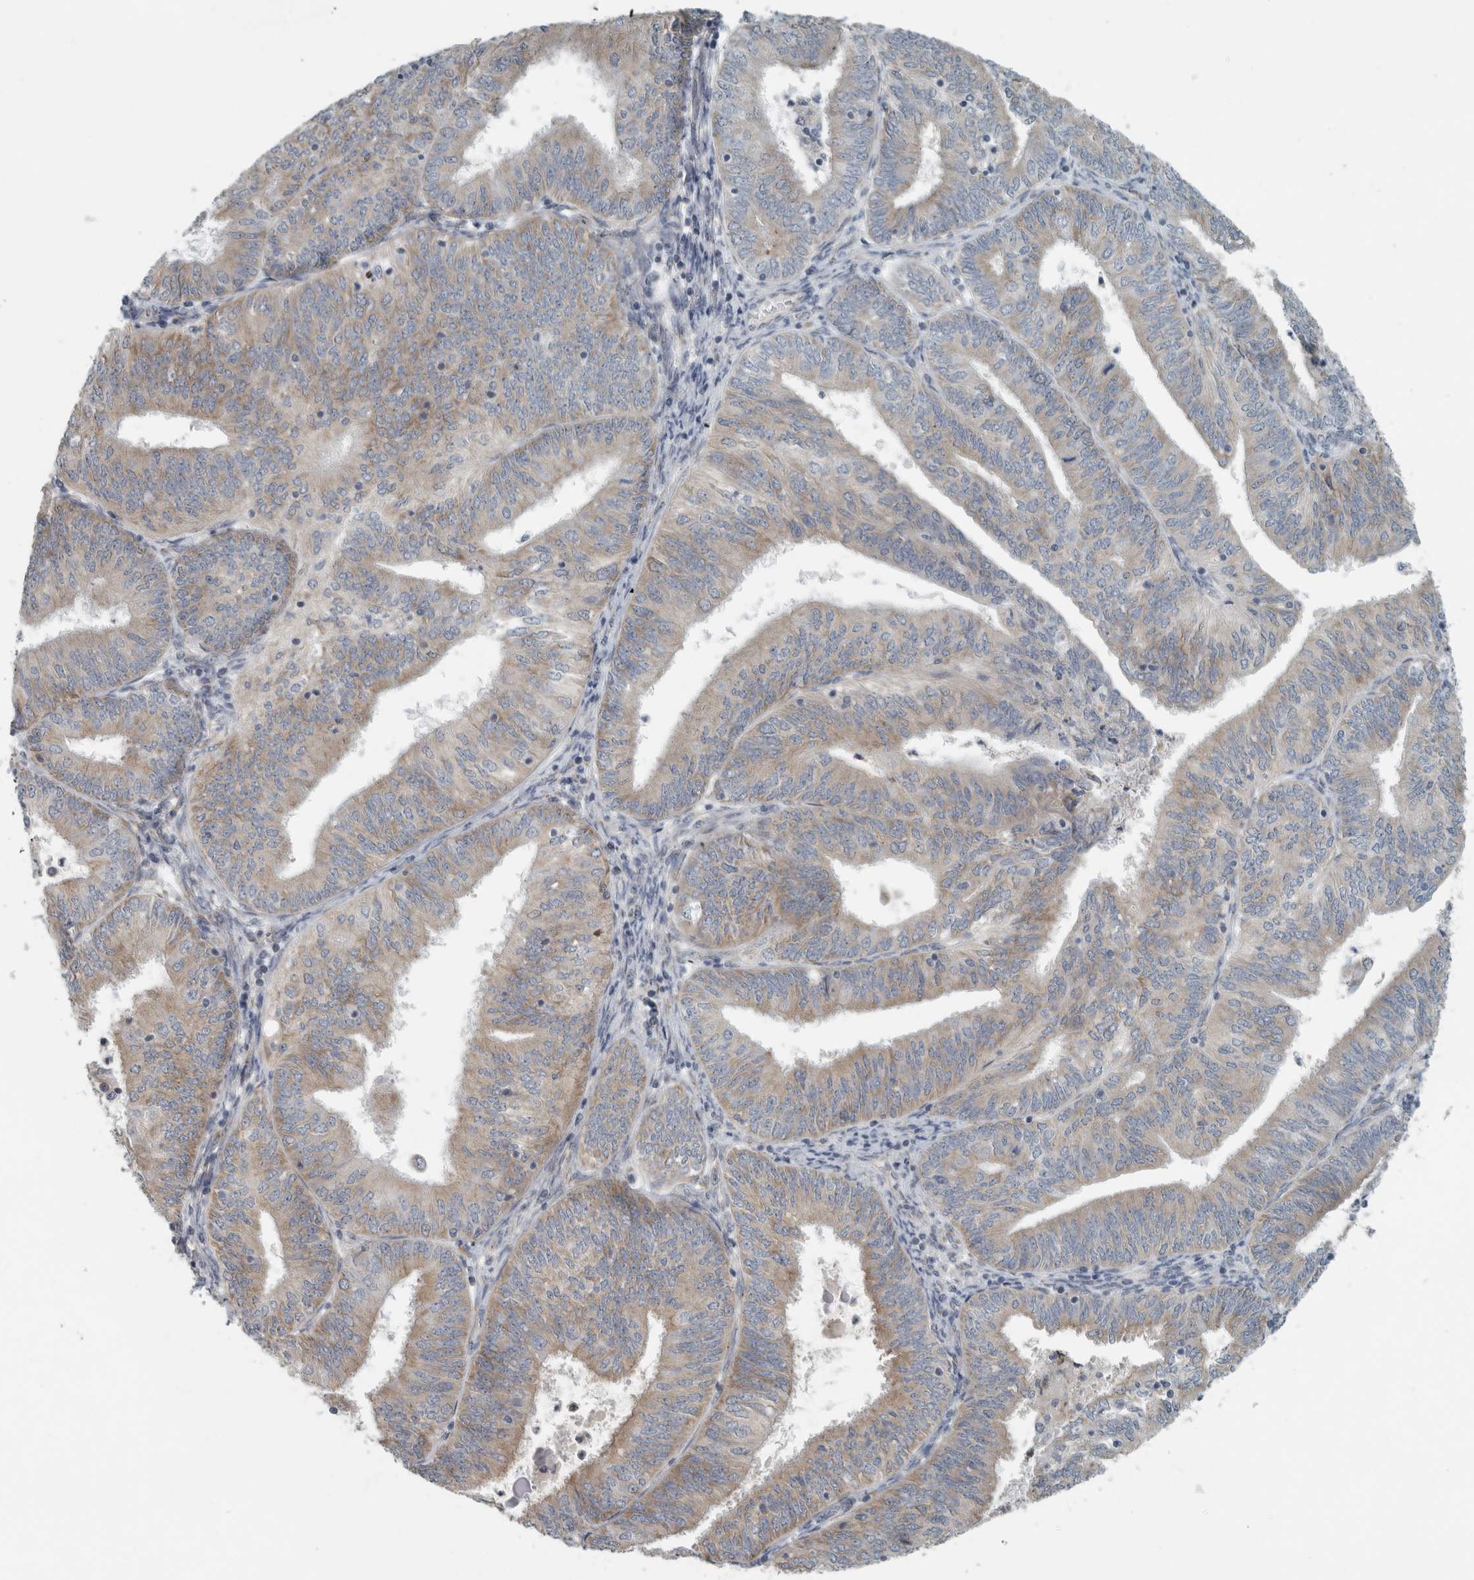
{"staining": {"intensity": "weak", "quantity": ">75%", "location": "cytoplasmic/membranous"}, "tissue": "endometrial cancer", "cell_type": "Tumor cells", "image_type": "cancer", "snomed": [{"axis": "morphology", "description": "Adenocarcinoma, NOS"}, {"axis": "topography", "description": "Endometrium"}], "caption": "Tumor cells demonstrate weak cytoplasmic/membranous staining in approximately >75% of cells in endometrial adenocarcinoma.", "gene": "KIF1C", "patient": {"sex": "female", "age": 58}}